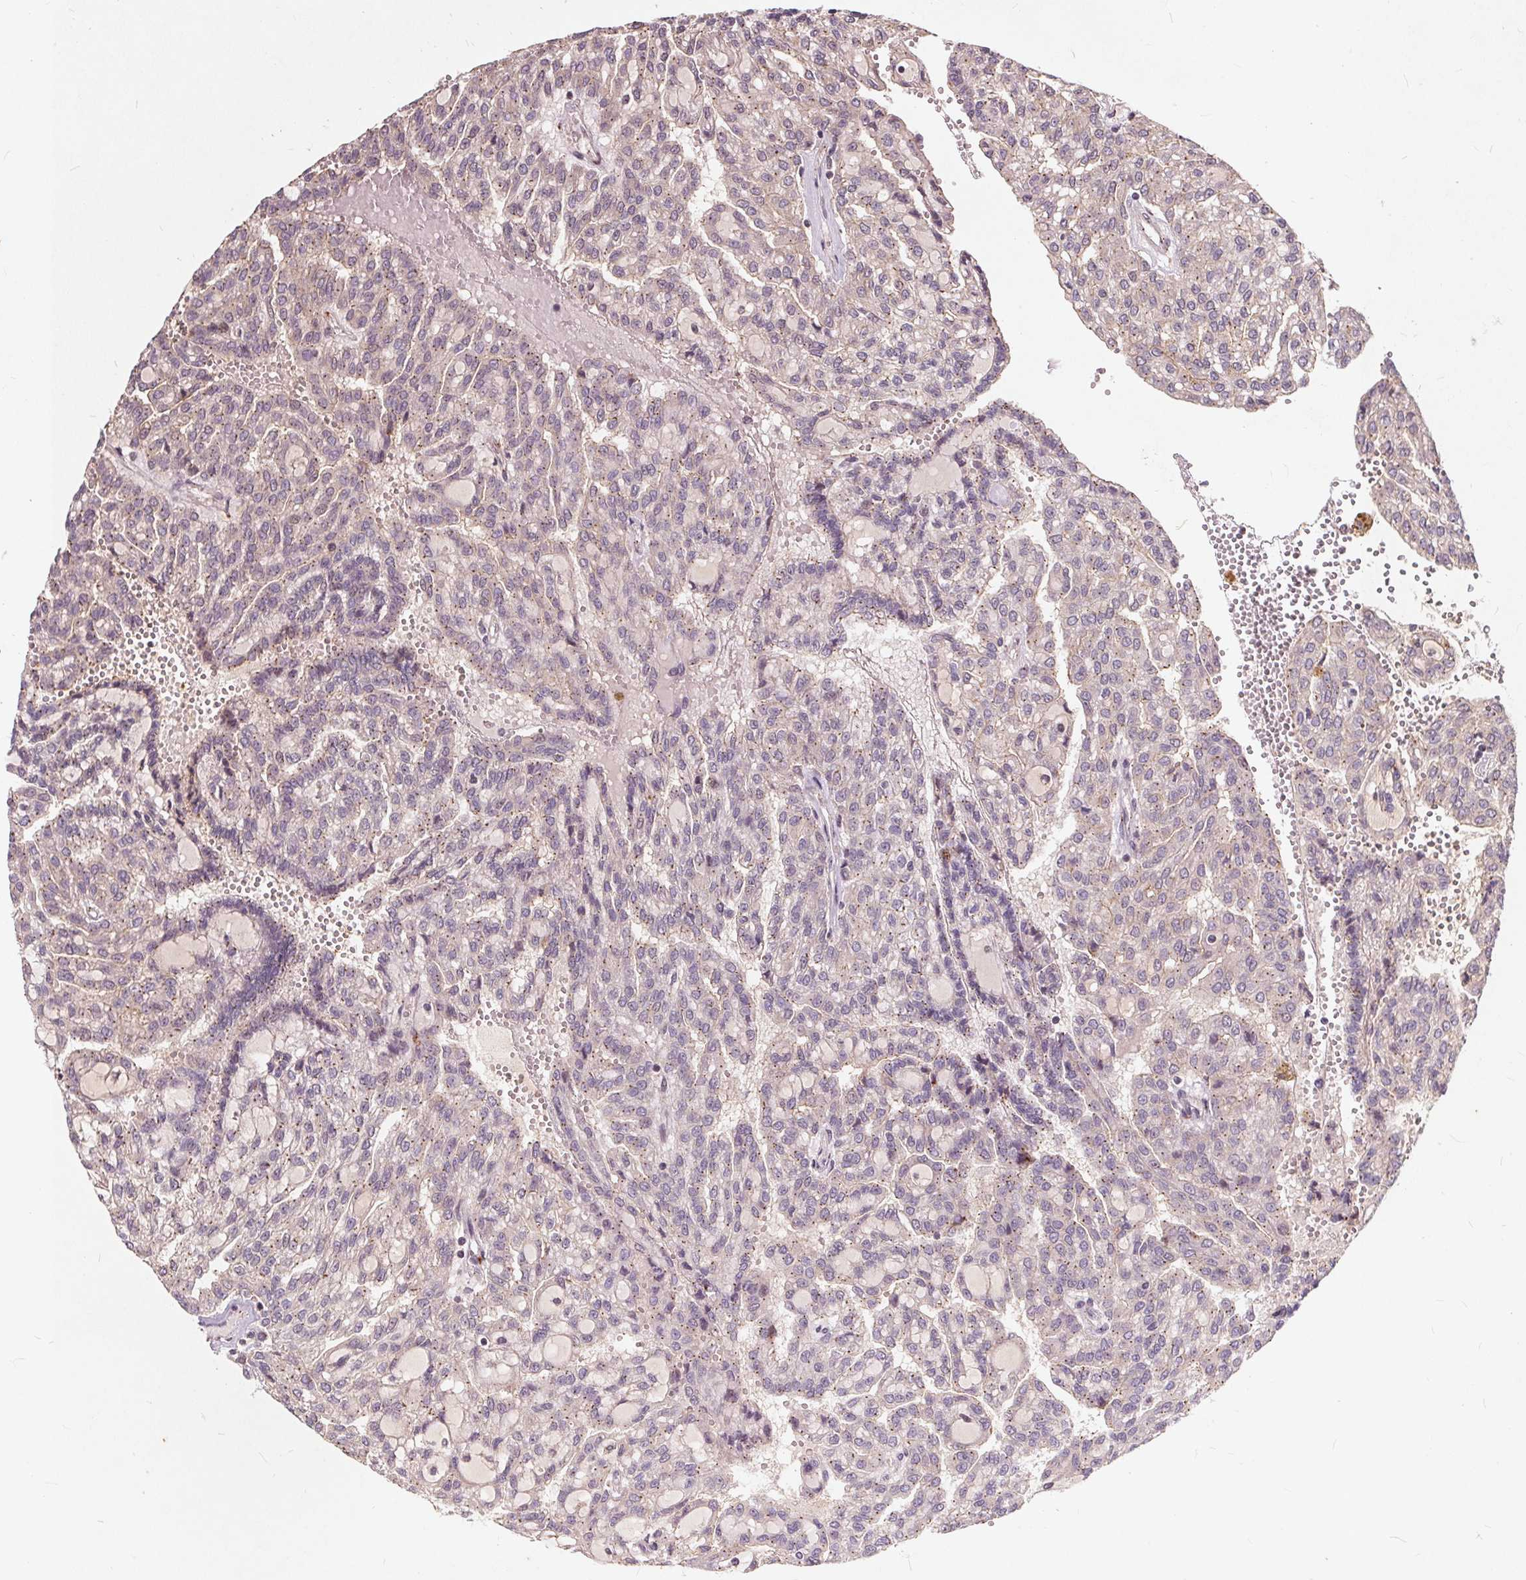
{"staining": {"intensity": "negative", "quantity": "none", "location": "none"}, "tissue": "renal cancer", "cell_type": "Tumor cells", "image_type": "cancer", "snomed": [{"axis": "morphology", "description": "Adenocarcinoma, NOS"}, {"axis": "topography", "description": "Kidney"}], "caption": "This is an IHC image of human renal cancer (adenocarcinoma). There is no staining in tumor cells.", "gene": "CSNK1G2", "patient": {"sex": "male", "age": 63}}